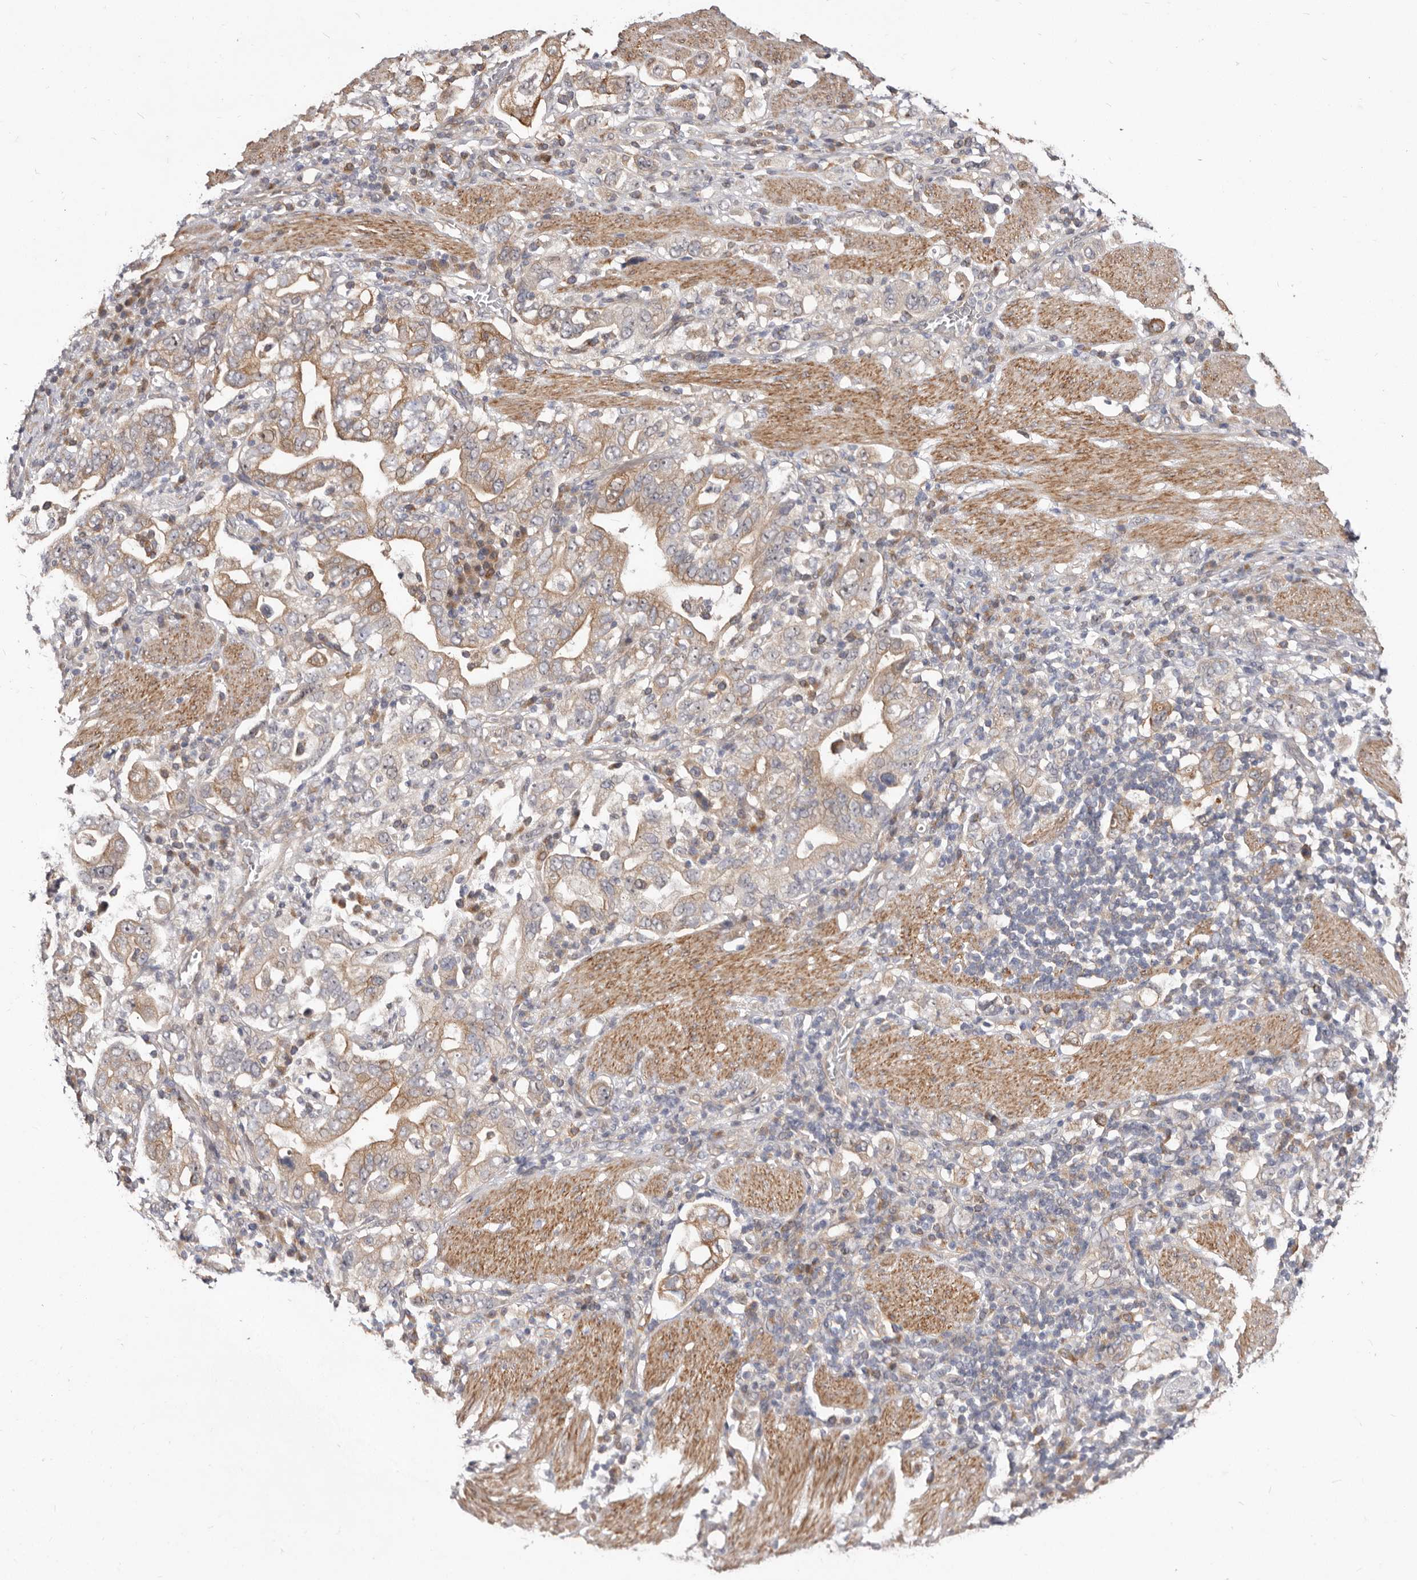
{"staining": {"intensity": "weak", "quantity": ">75%", "location": "cytoplasmic/membranous"}, "tissue": "stomach cancer", "cell_type": "Tumor cells", "image_type": "cancer", "snomed": [{"axis": "morphology", "description": "Adenocarcinoma, NOS"}, {"axis": "topography", "description": "Stomach, upper"}], "caption": "Stomach cancer stained with a brown dye reveals weak cytoplasmic/membranous positive positivity in about >75% of tumor cells.", "gene": "GPATCH4", "patient": {"sex": "male", "age": 62}}